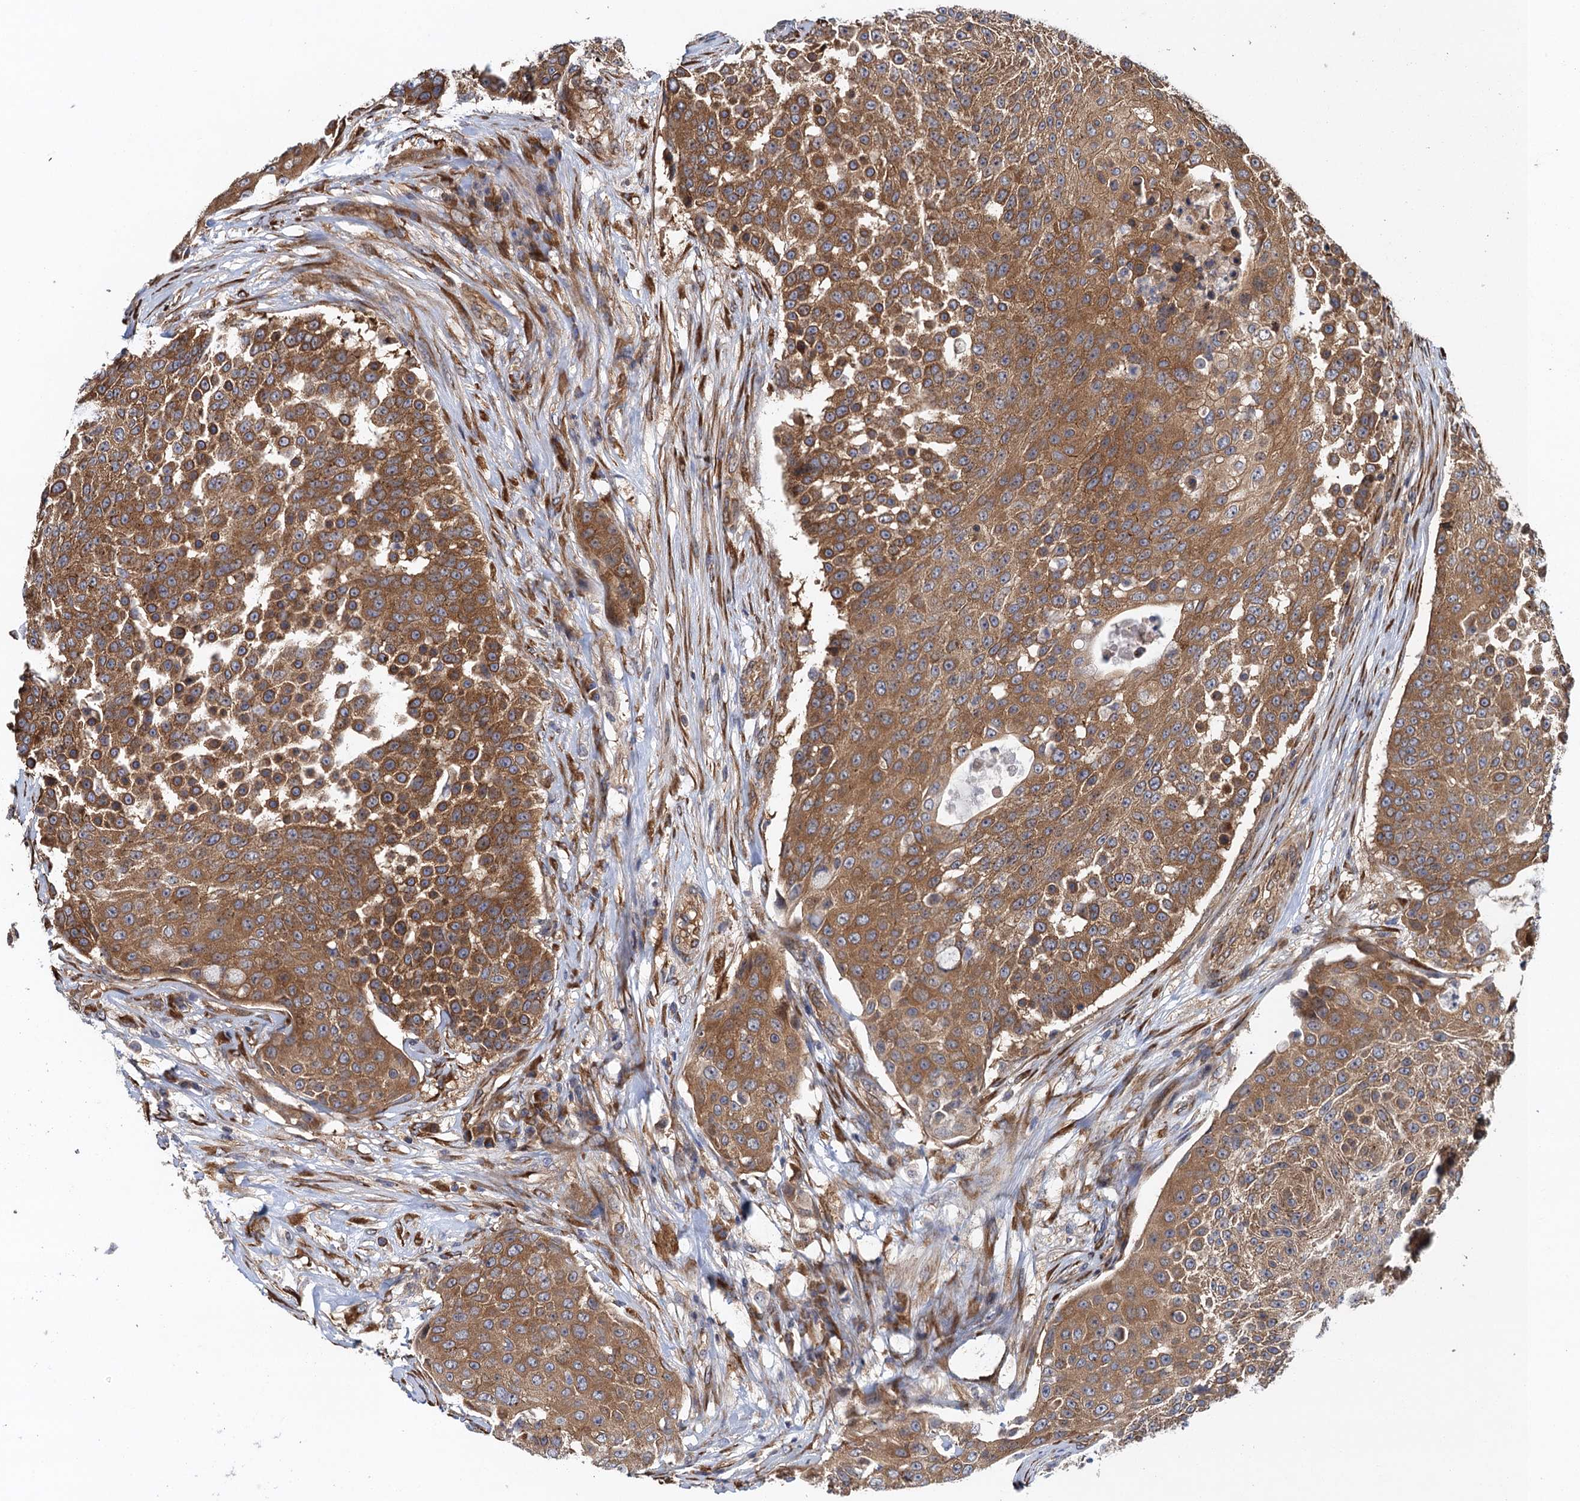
{"staining": {"intensity": "moderate", "quantity": ">75%", "location": "cytoplasmic/membranous"}, "tissue": "urothelial cancer", "cell_type": "Tumor cells", "image_type": "cancer", "snomed": [{"axis": "morphology", "description": "Urothelial carcinoma, High grade"}, {"axis": "topography", "description": "Urinary bladder"}], "caption": "Urothelial cancer tissue displays moderate cytoplasmic/membranous positivity in about >75% of tumor cells, visualized by immunohistochemistry.", "gene": "MDM1", "patient": {"sex": "female", "age": 63}}